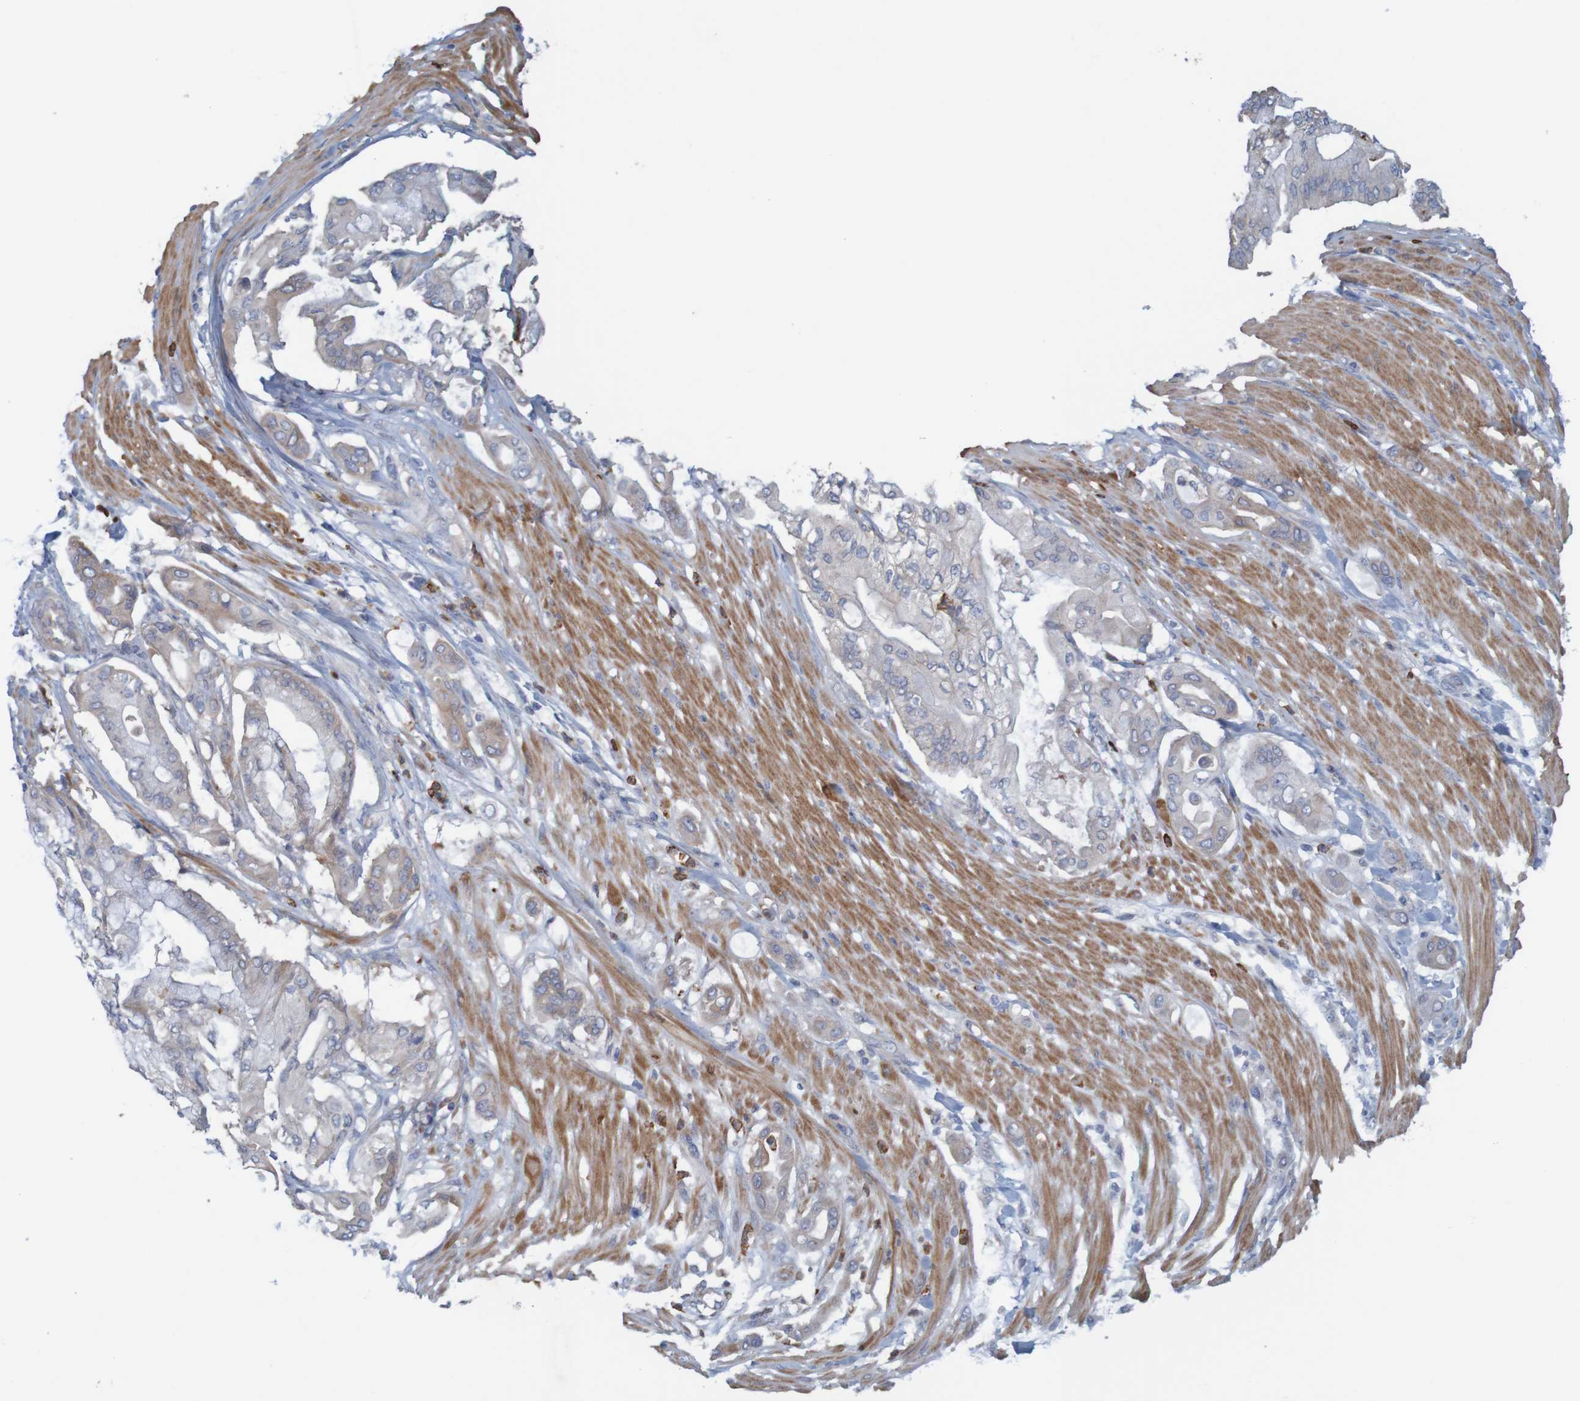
{"staining": {"intensity": "weak", "quantity": ">75%", "location": "cytoplasmic/membranous"}, "tissue": "pancreatic cancer", "cell_type": "Tumor cells", "image_type": "cancer", "snomed": [{"axis": "morphology", "description": "Adenocarcinoma, NOS"}, {"axis": "morphology", "description": "Adenocarcinoma, metastatic, NOS"}, {"axis": "topography", "description": "Lymph node"}, {"axis": "topography", "description": "Pancreas"}, {"axis": "topography", "description": "Duodenum"}], "caption": "IHC micrograph of neoplastic tissue: pancreatic cancer stained using IHC demonstrates low levels of weak protein expression localized specifically in the cytoplasmic/membranous of tumor cells, appearing as a cytoplasmic/membranous brown color.", "gene": "KRT23", "patient": {"sex": "female", "age": 64}}